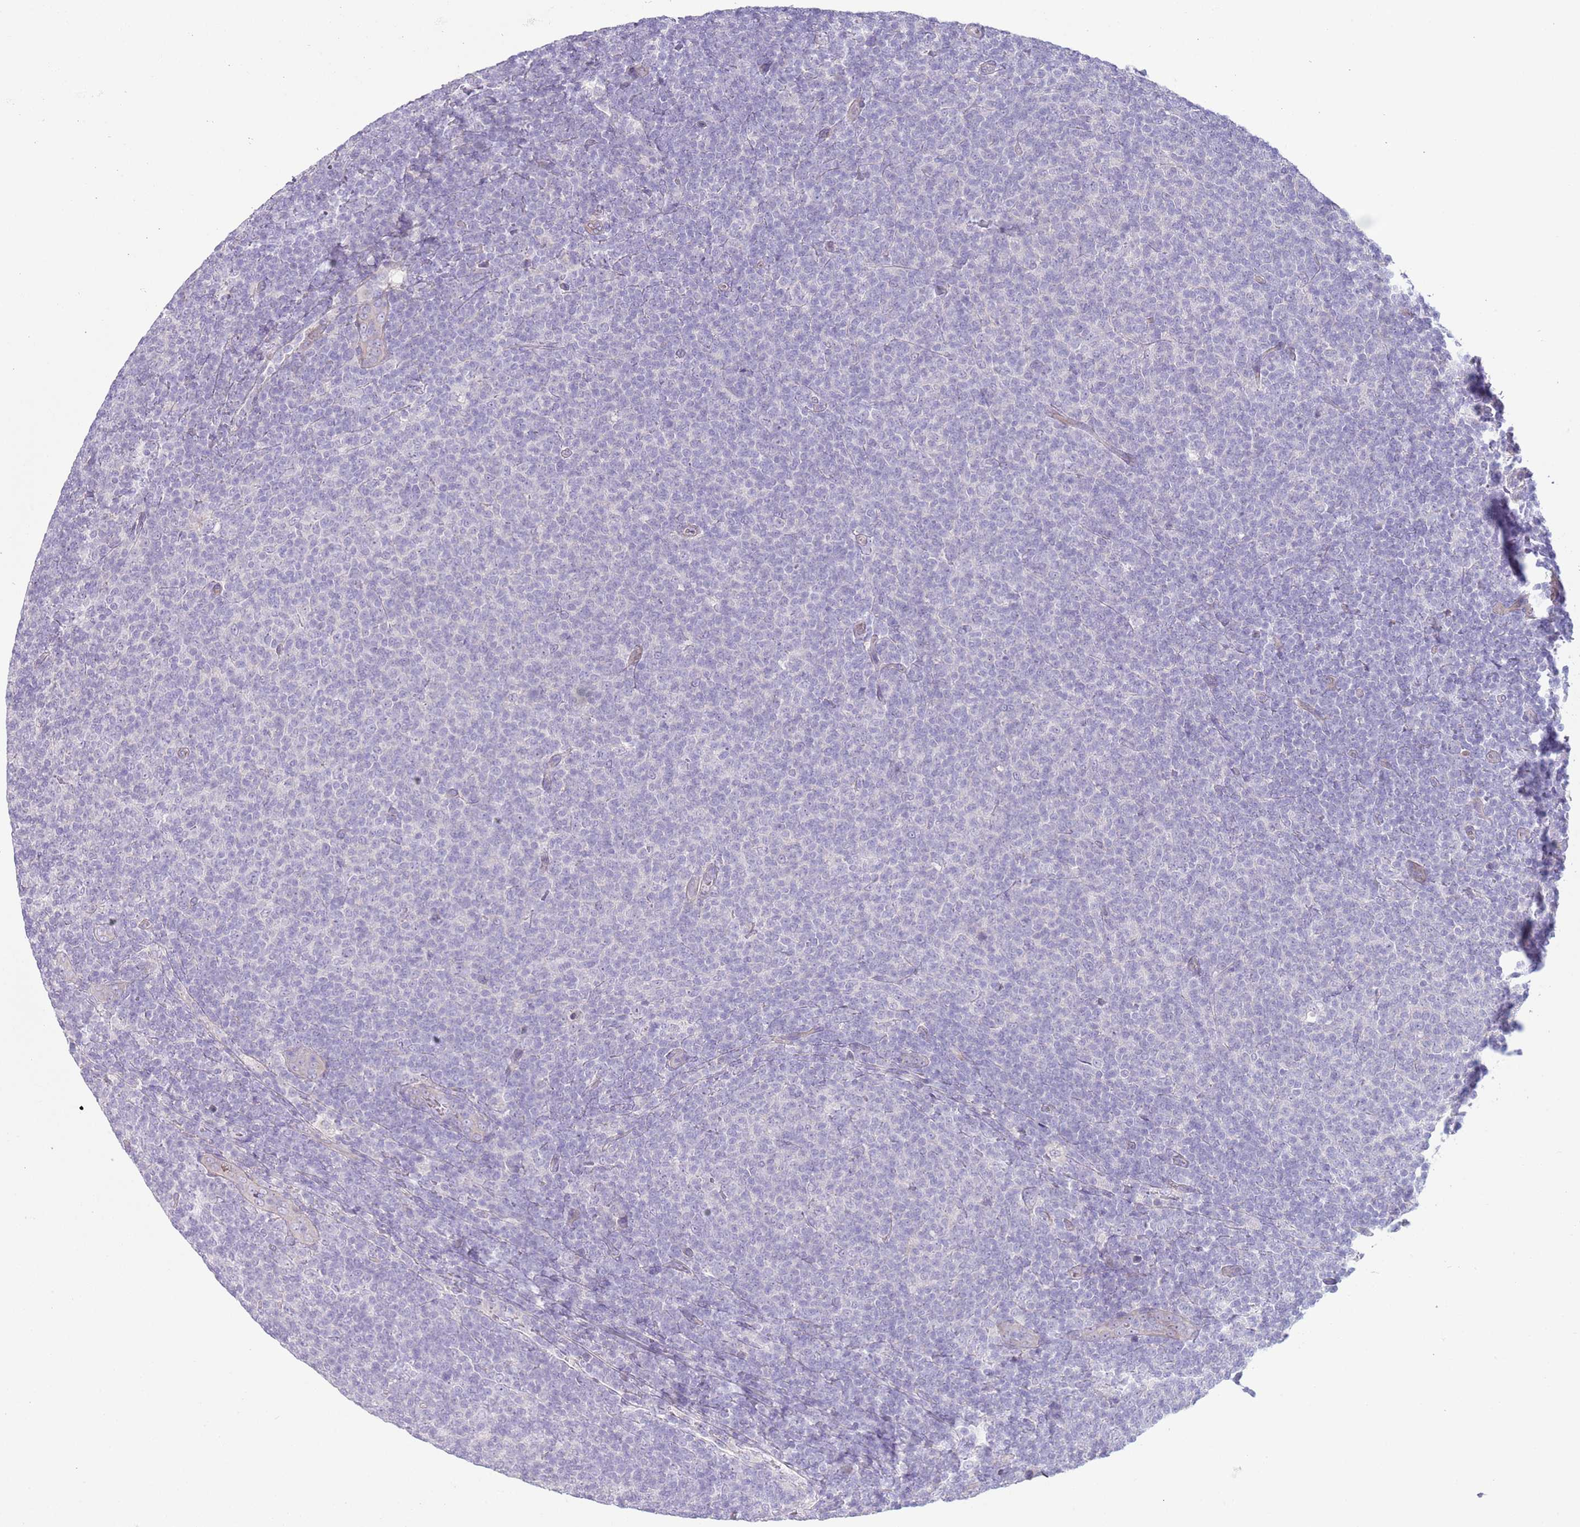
{"staining": {"intensity": "negative", "quantity": "none", "location": "none"}, "tissue": "lymphoma", "cell_type": "Tumor cells", "image_type": "cancer", "snomed": [{"axis": "morphology", "description": "Malignant lymphoma, non-Hodgkin's type, Low grade"}, {"axis": "topography", "description": "Lymph node"}], "caption": "DAB (3,3'-diaminobenzidine) immunohistochemical staining of human lymphoma shows no significant positivity in tumor cells. (Stains: DAB (3,3'-diaminobenzidine) immunohistochemistry (IHC) with hematoxylin counter stain, Microscopy: brightfield microscopy at high magnification).", "gene": "CFH", "patient": {"sex": "male", "age": 66}}